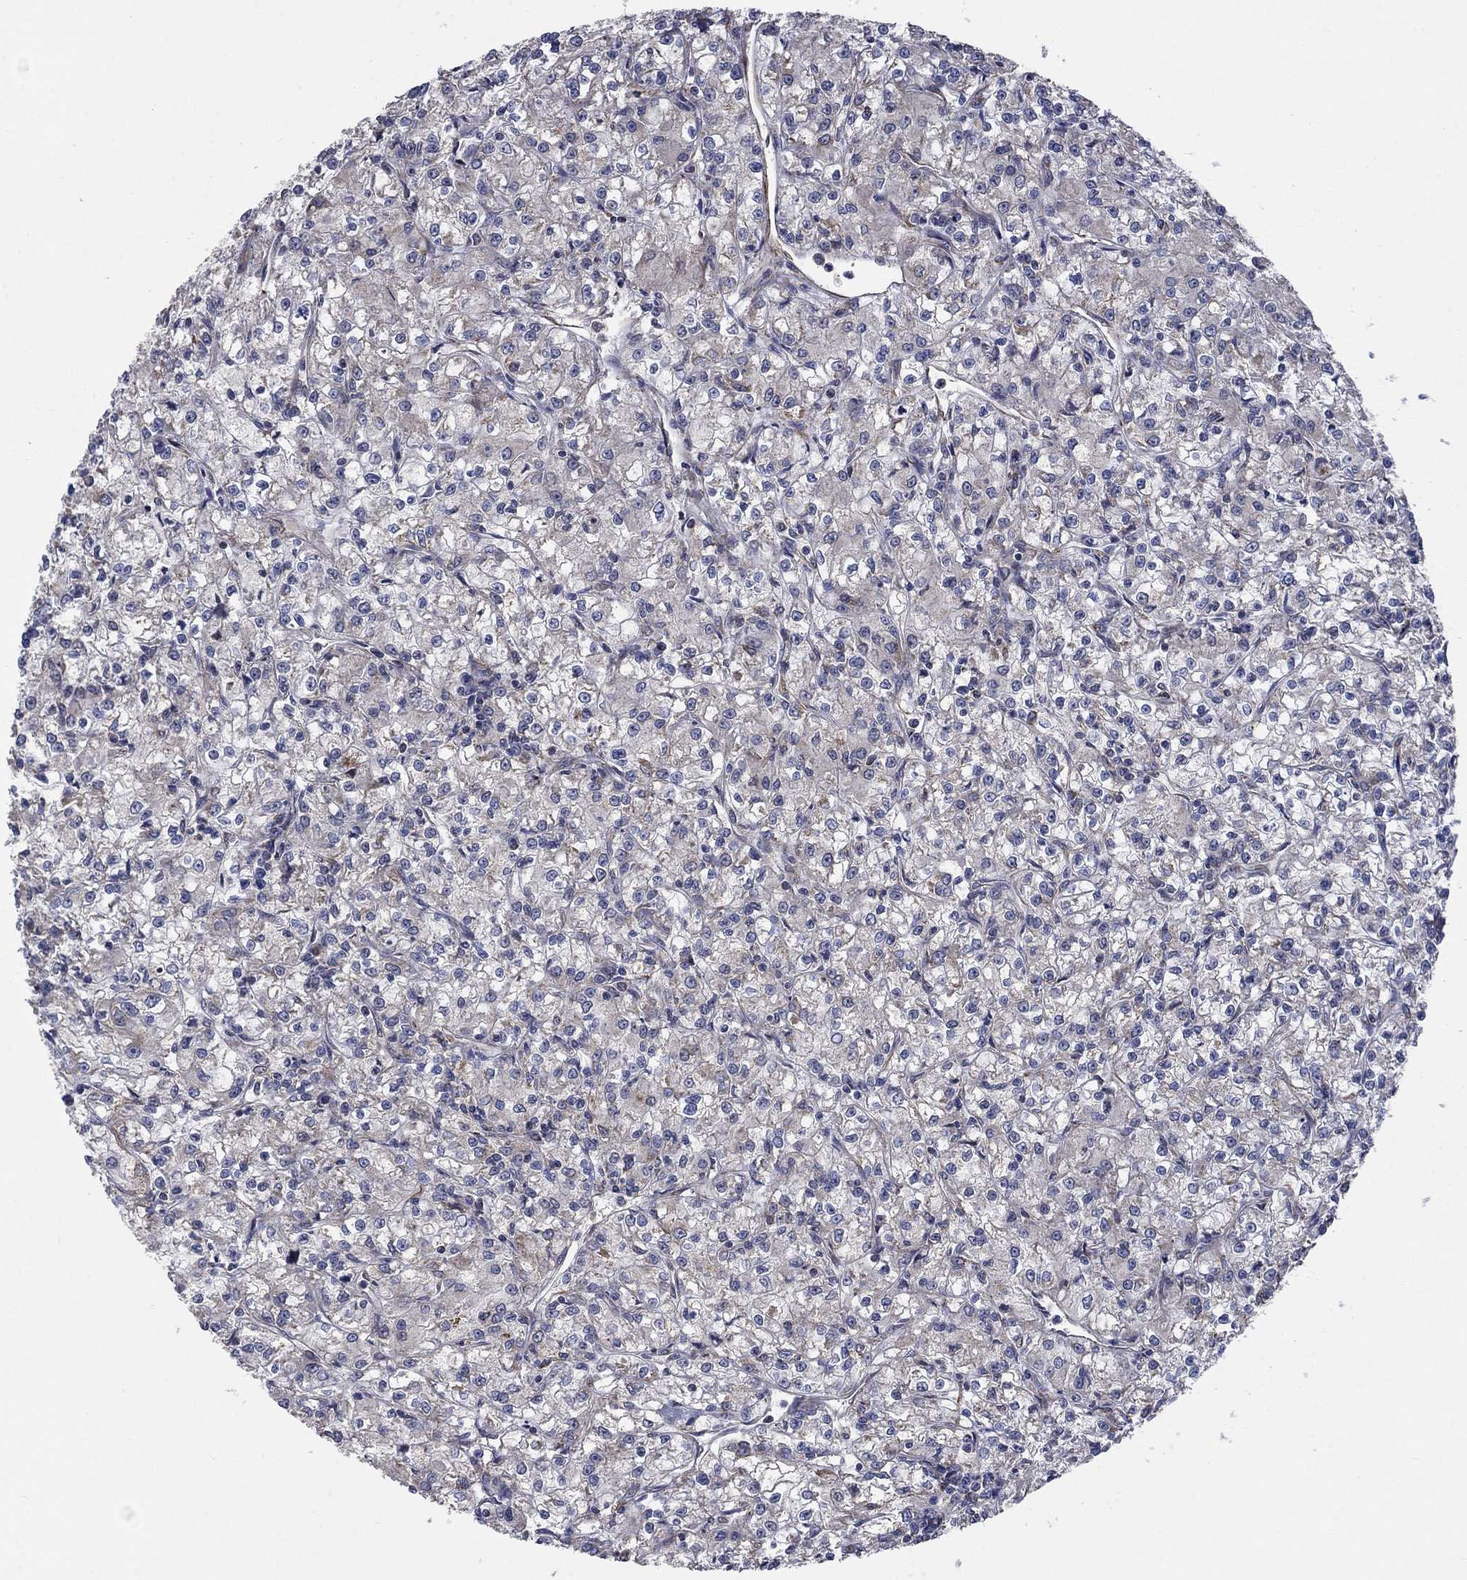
{"staining": {"intensity": "negative", "quantity": "none", "location": "none"}, "tissue": "renal cancer", "cell_type": "Tumor cells", "image_type": "cancer", "snomed": [{"axis": "morphology", "description": "Adenocarcinoma, NOS"}, {"axis": "topography", "description": "Kidney"}], "caption": "A high-resolution histopathology image shows immunohistochemistry (IHC) staining of renal cancer, which exhibits no significant staining in tumor cells. (Brightfield microscopy of DAB (3,3'-diaminobenzidine) IHC at high magnification).", "gene": "NDUFC1", "patient": {"sex": "female", "age": 59}}